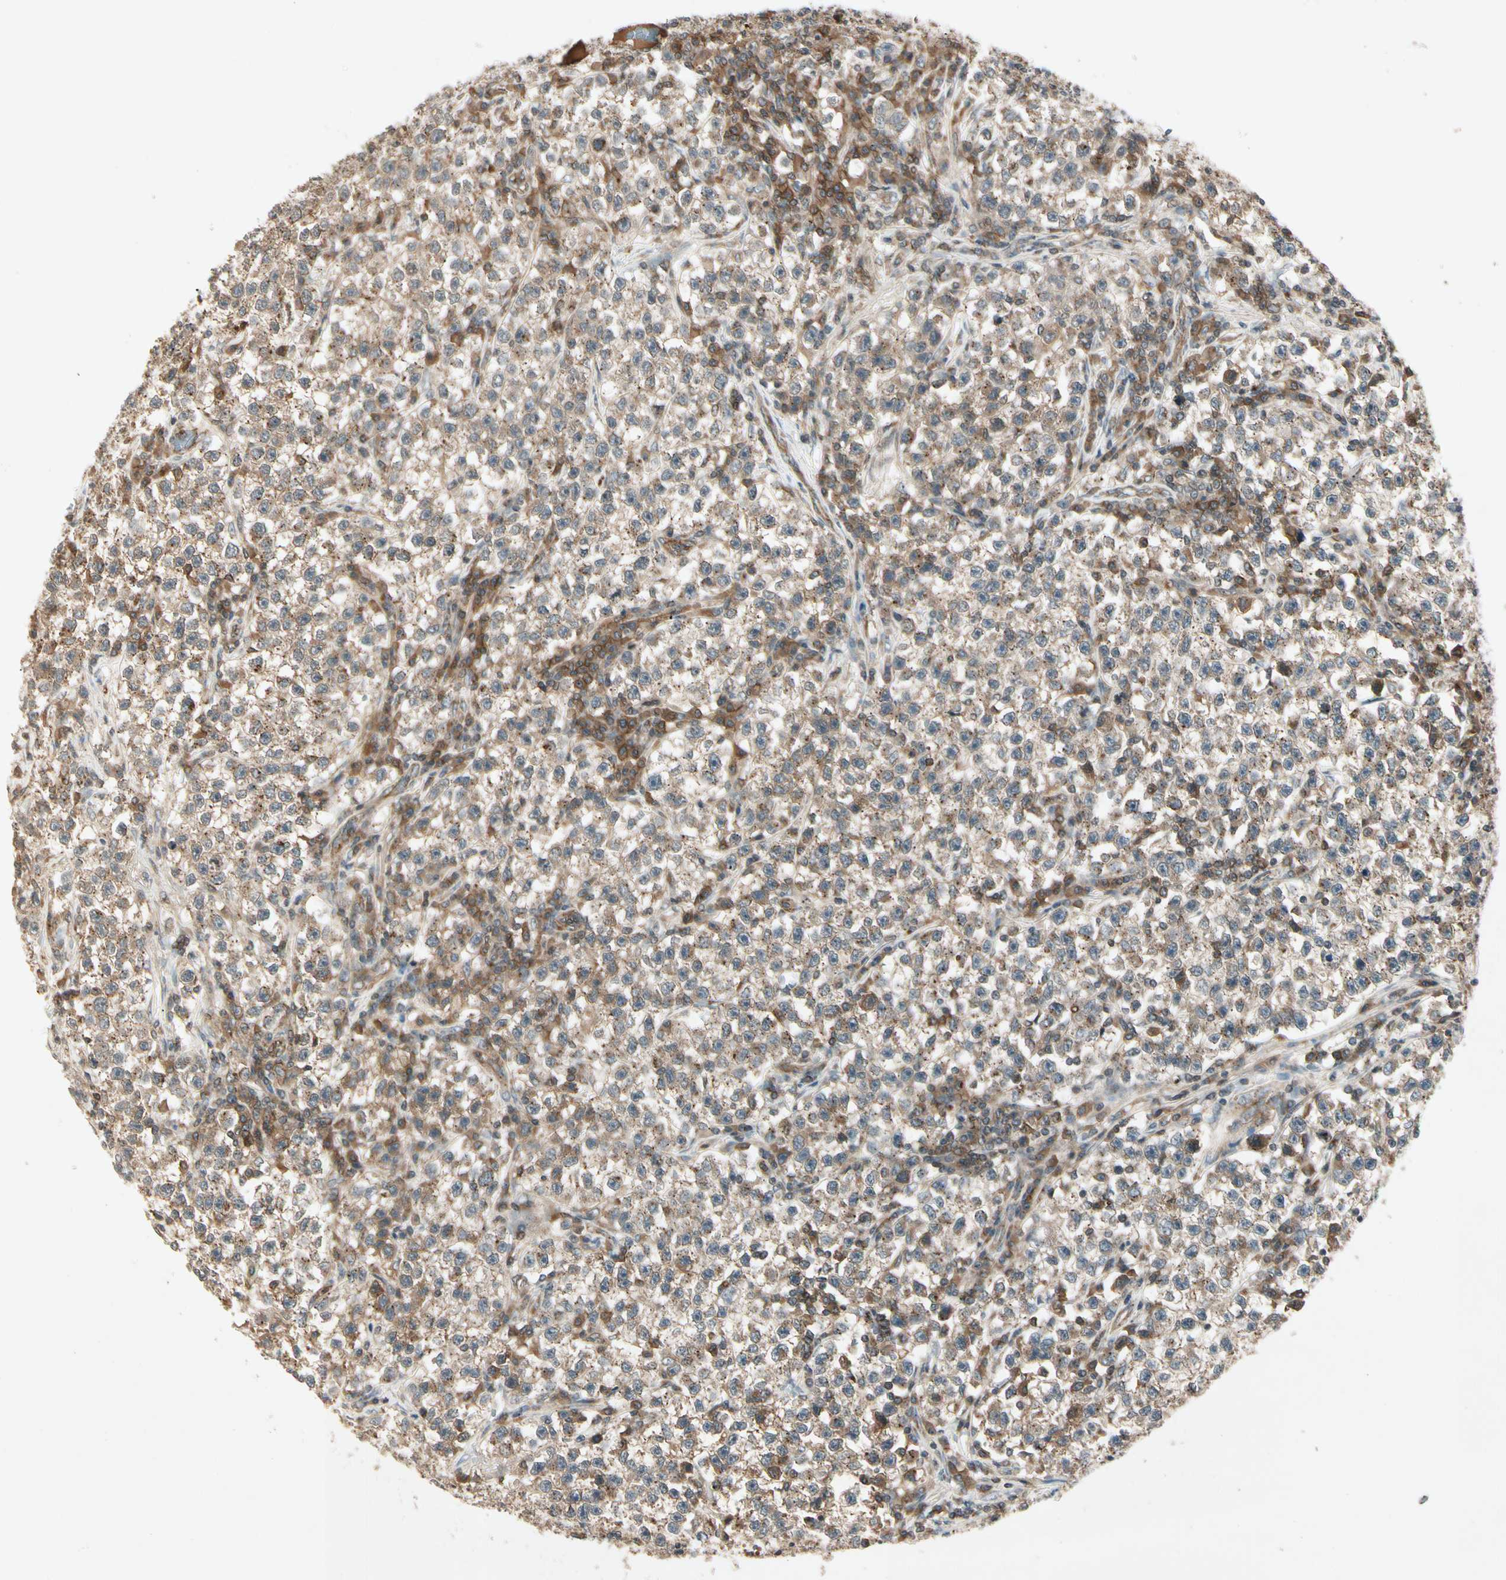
{"staining": {"intensity": "weak", "quantity": "25%-75%", "location": "cytoplasmic/membranous"}, "tissue": "testis cancer", "cell_type": "Tumor cells", "image_type": "cancer", "snomed": [{"axis": "morphology", "description": "Seminoma, NOS"}, {"axis": "topography", "description": "Testis"}], "caption": "Immunohistochemical staining of human testis seminoma demonstrates low levels of weak cytoplasmic/membranous staining in approximately 25%-75% of tumor cells.", "gene": "FLOT1", "patient": {"sex": "male", "age": 22}}